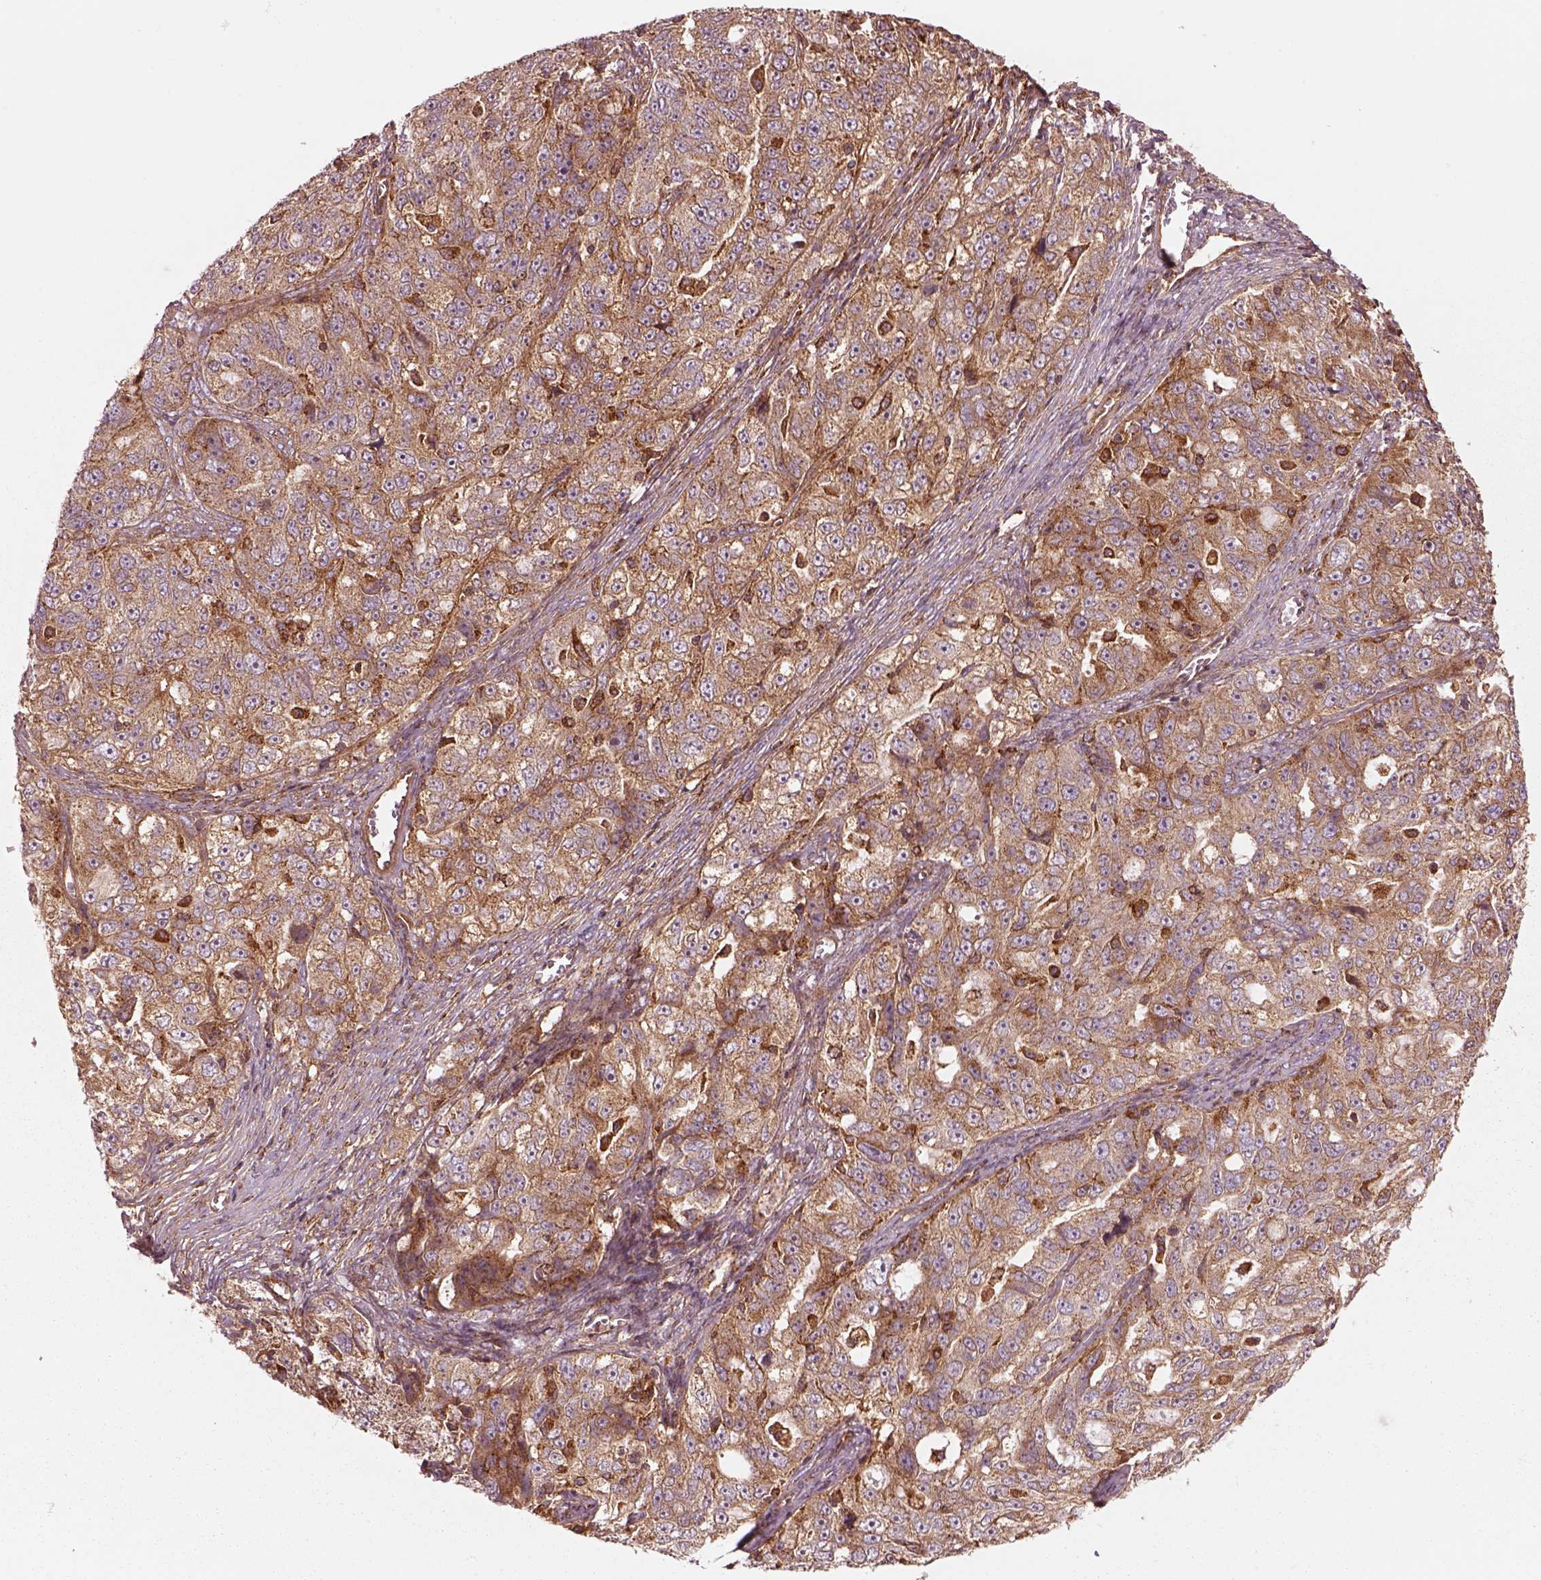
{"staining": {"intensity": "moderate", "quantity": "25%-75%", "location": "cytoplasmic/membranous"}, "tissue": "ovarian cancer", "cell_type": "Tumor cells", "image_type": "cancer", "snomed": [{"axis": "morphology", "description": "Cystadenocarcinoma, serous, NOS"}, {"axis": "topography", "description": "Ovary"}], "caption": "A micrograph showing moderate cytoplasmic/membranous staining in approximately 25%-75% of tumor cells in ovarian cancer, as visualized by brown immunohistochemical staining.", "gene": "WASHC2A", "patient": {"sex": "female", "age": 51}}